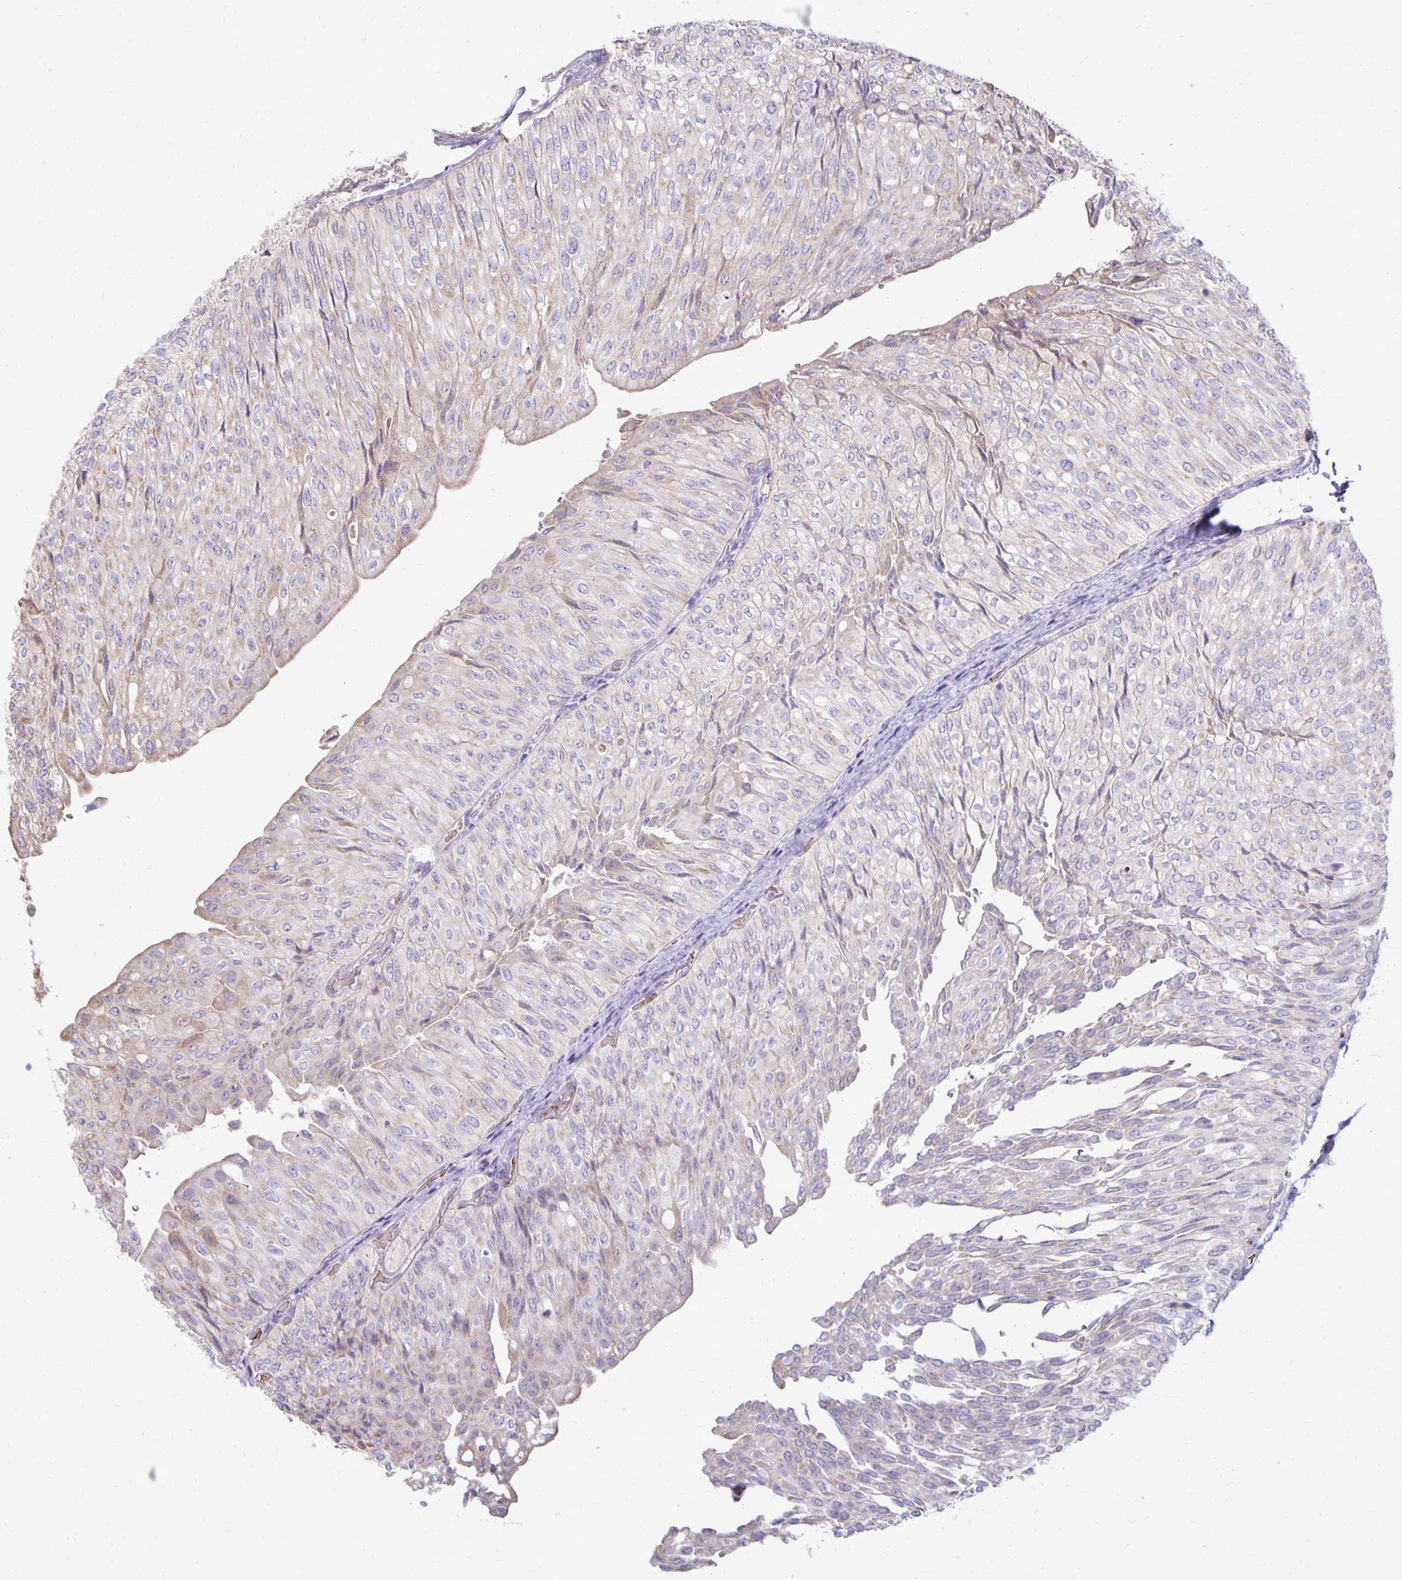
{"staining": {"intensity": "weak", "quantity": "25%-75%", "location": "cytoplasmic/membranous"}, "tissue": "urothelial cancer", "cell_type": "Tumor cells", "image_type": "cancer", "snomed": [{"axis": "morphology", "description": "Urothelial carcinoma, NOS"}, {"axis": "topography", "description": "Urinary bladder"}], "caption": "Immunohistochemistry histopathology image of human urothelial cancer stained for a protein (brown), which reveals low levels of weak cytoplasmic/membranous staining in approximately 25%-75% of tumor cells.", "gene": "FN3K", "patient": {"sex": "male", "age": 62}}